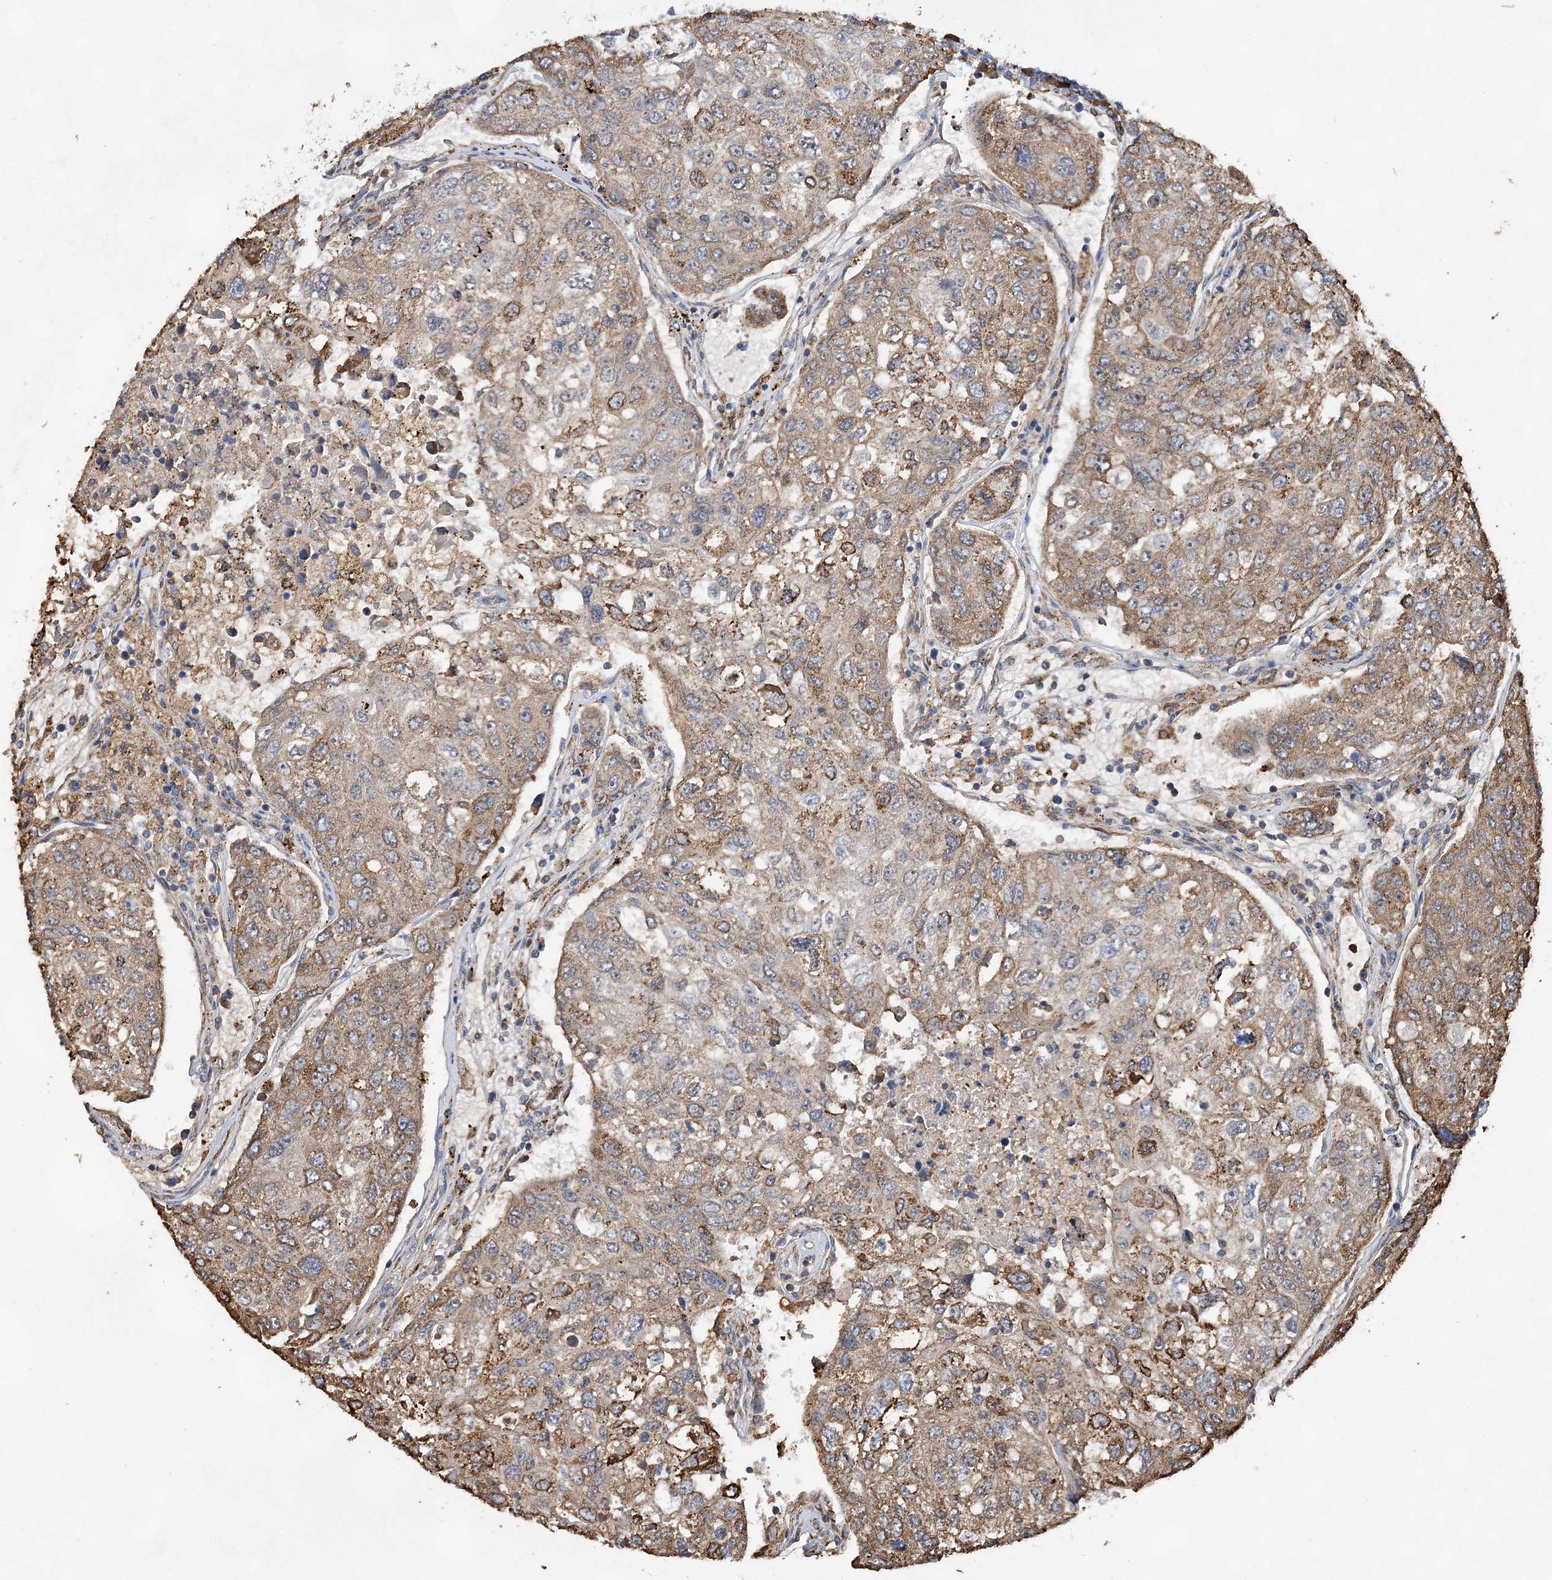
{"staining": {"intensity": "moderate", "quantity": ">75%", "location": "cytoplasmic/membranous"}, "tissue": "urothelial cancer", "cell_type": "Tumor cells", "image_type": "cancer", "snomed": [{"axis": "morphology", "description": "Urothelial carcinoma, High grade"}, {"axis": "topography", "description": "Lymph node"}, {"axis": "topography", "description": "Urinary bladder"}], "caption": "Immunohistochemistry (IHC) (DAB (3,3'-diaminobenzidine)) staining of high-grade urothelial carcinoma shows moderate cytoplasmic/membranous protein positivity in about >75% of tumor cells.", "gene": "WDR12", "patient": {"sex": "male", "age": 51}}